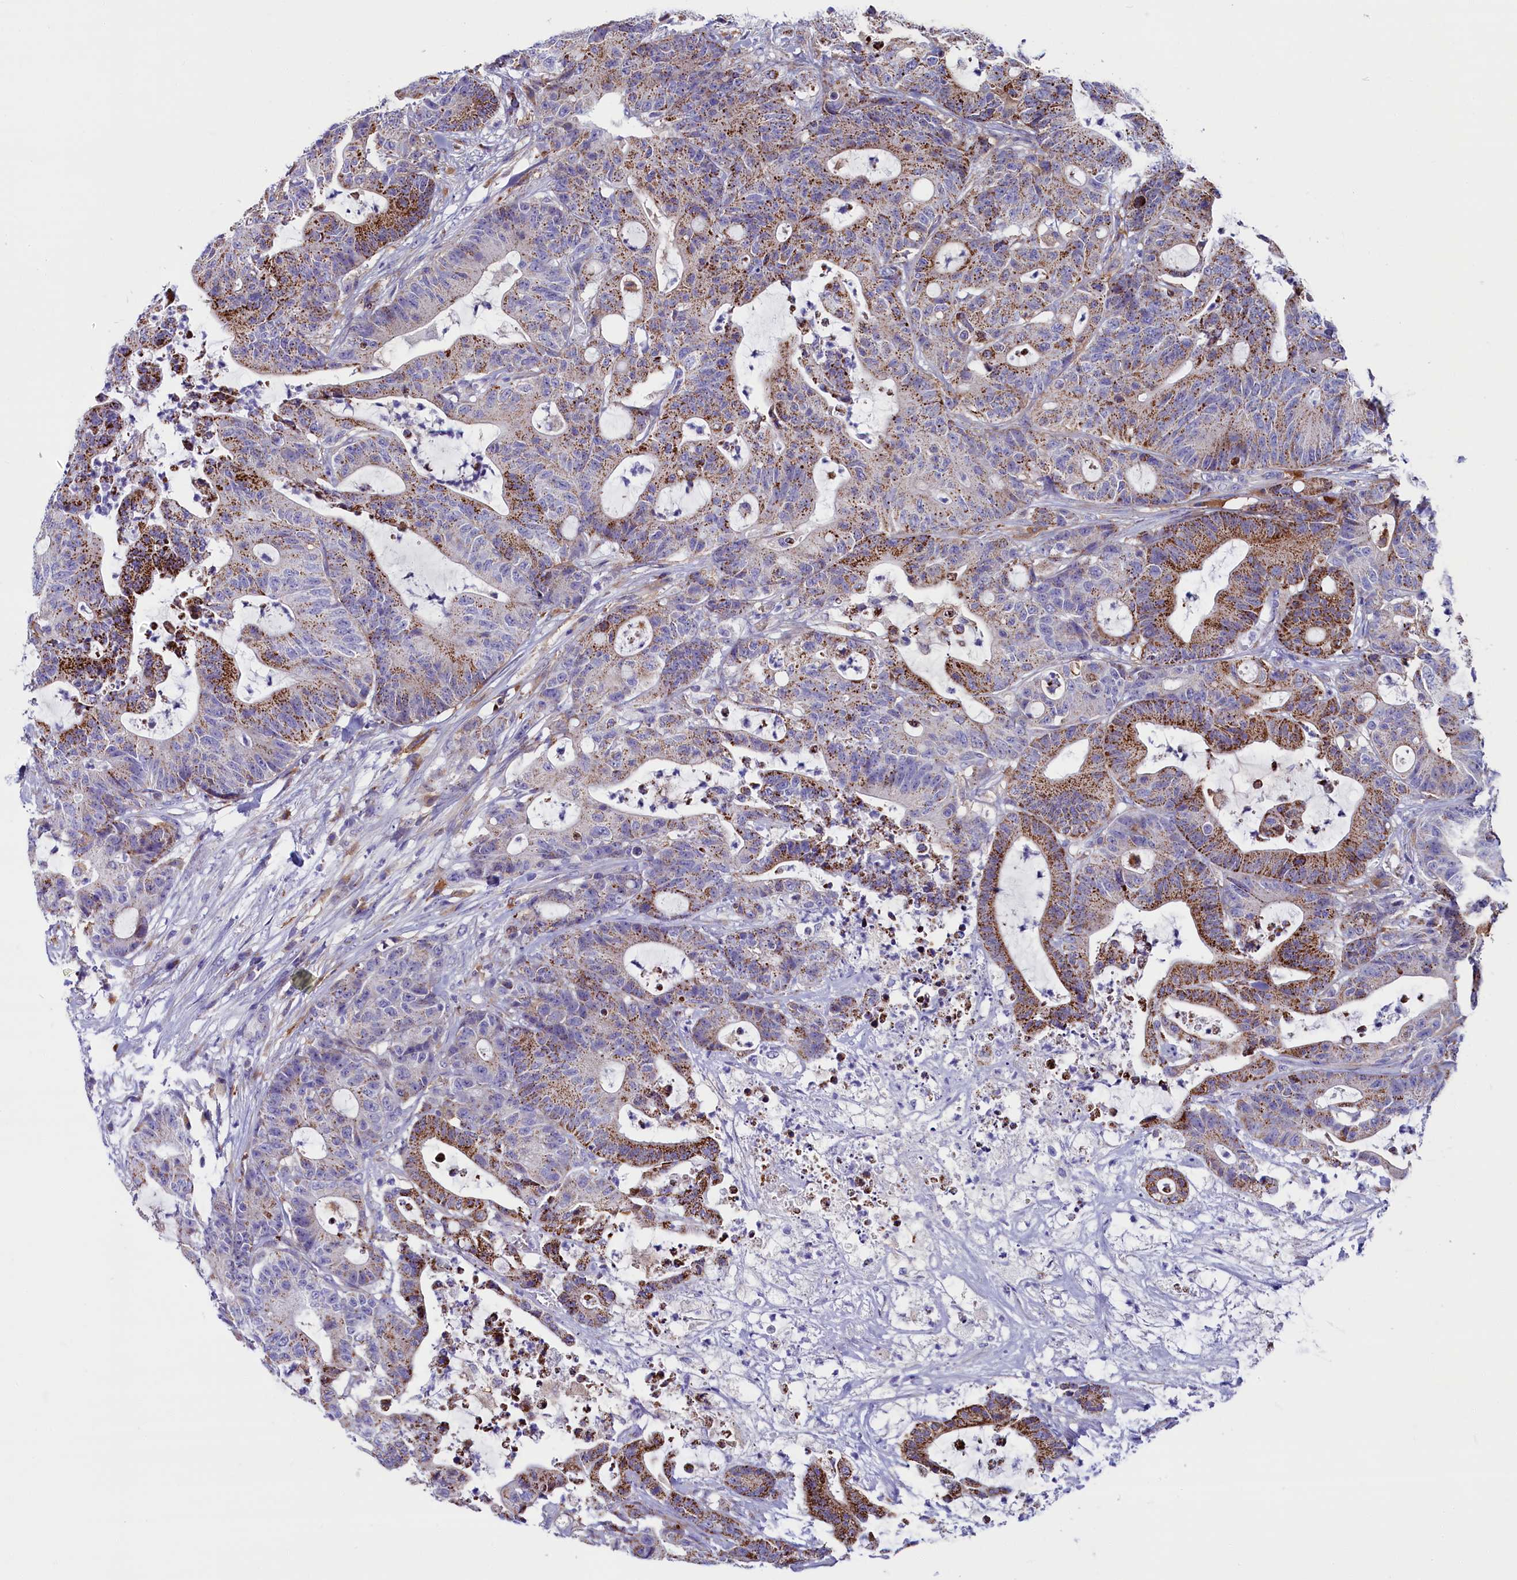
{"staining": {"intensity": "moderate", "quantity": "25%-75%", "location": "cytoplasmic/membranous"}, "tissue": "colorectal cancer", "cell_type": "Tumor cells", "image_type": "cancer", "snomed": [{"axis": "morphology", "description": "Adenocarcinoma, NOS"}, {"axis": "topography", "description": "Colon"}], "caption": "A brown stain highlights moderate cytoplasmic/membranous positivity of a protein in adenocarcinoma (colorectal) tumor cells. (Stains: DAB in brown, nuclei in blue, Microscopy: brightfield microscopy at high magnification).", "gene": "IL20RA", "patient": {"sex": "female", "age": 84}}